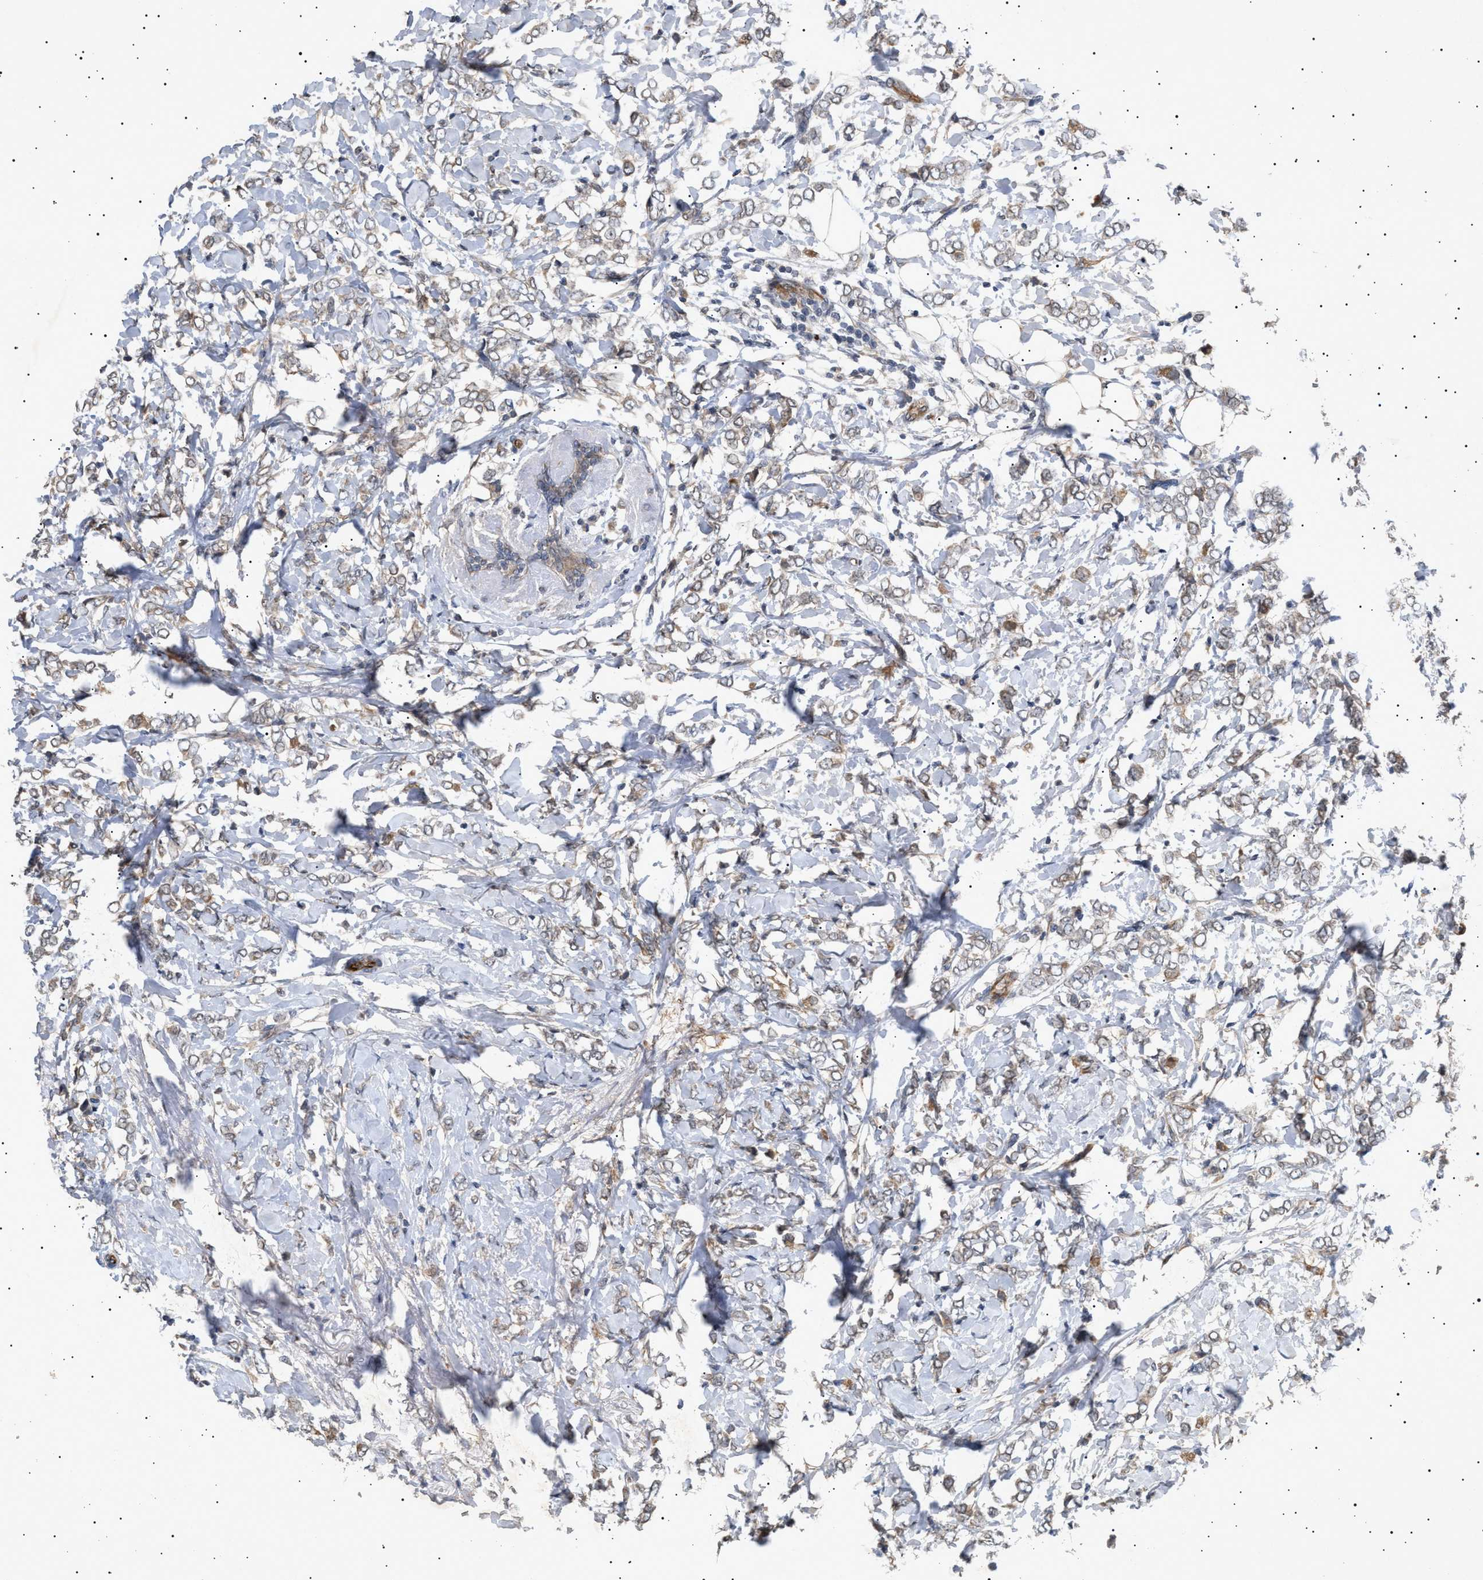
{"staining": {"intensity": "weak", "quantity": ">75%", "location": "cytoplasmic/membranous"}, "tissue": "breast cancer", "cell_type": "Tumor cells", "image_type": "cancer", "snomed": [{"axis": "morphology", "description": "Normal tissue, NOS"}, {"axis": "morphology", "description": "Lobular carcinoma"}, {"axis": "topography", "description": "Breast"}], "caption": "Brown immunohistochemical staining in breast lobular carcinoma reveals weak cytoplasmic/membranous expression in approximately >75% of tumor cells.", "gene": "SIRT5", "patient": {"sex": "female", "age": 47}}